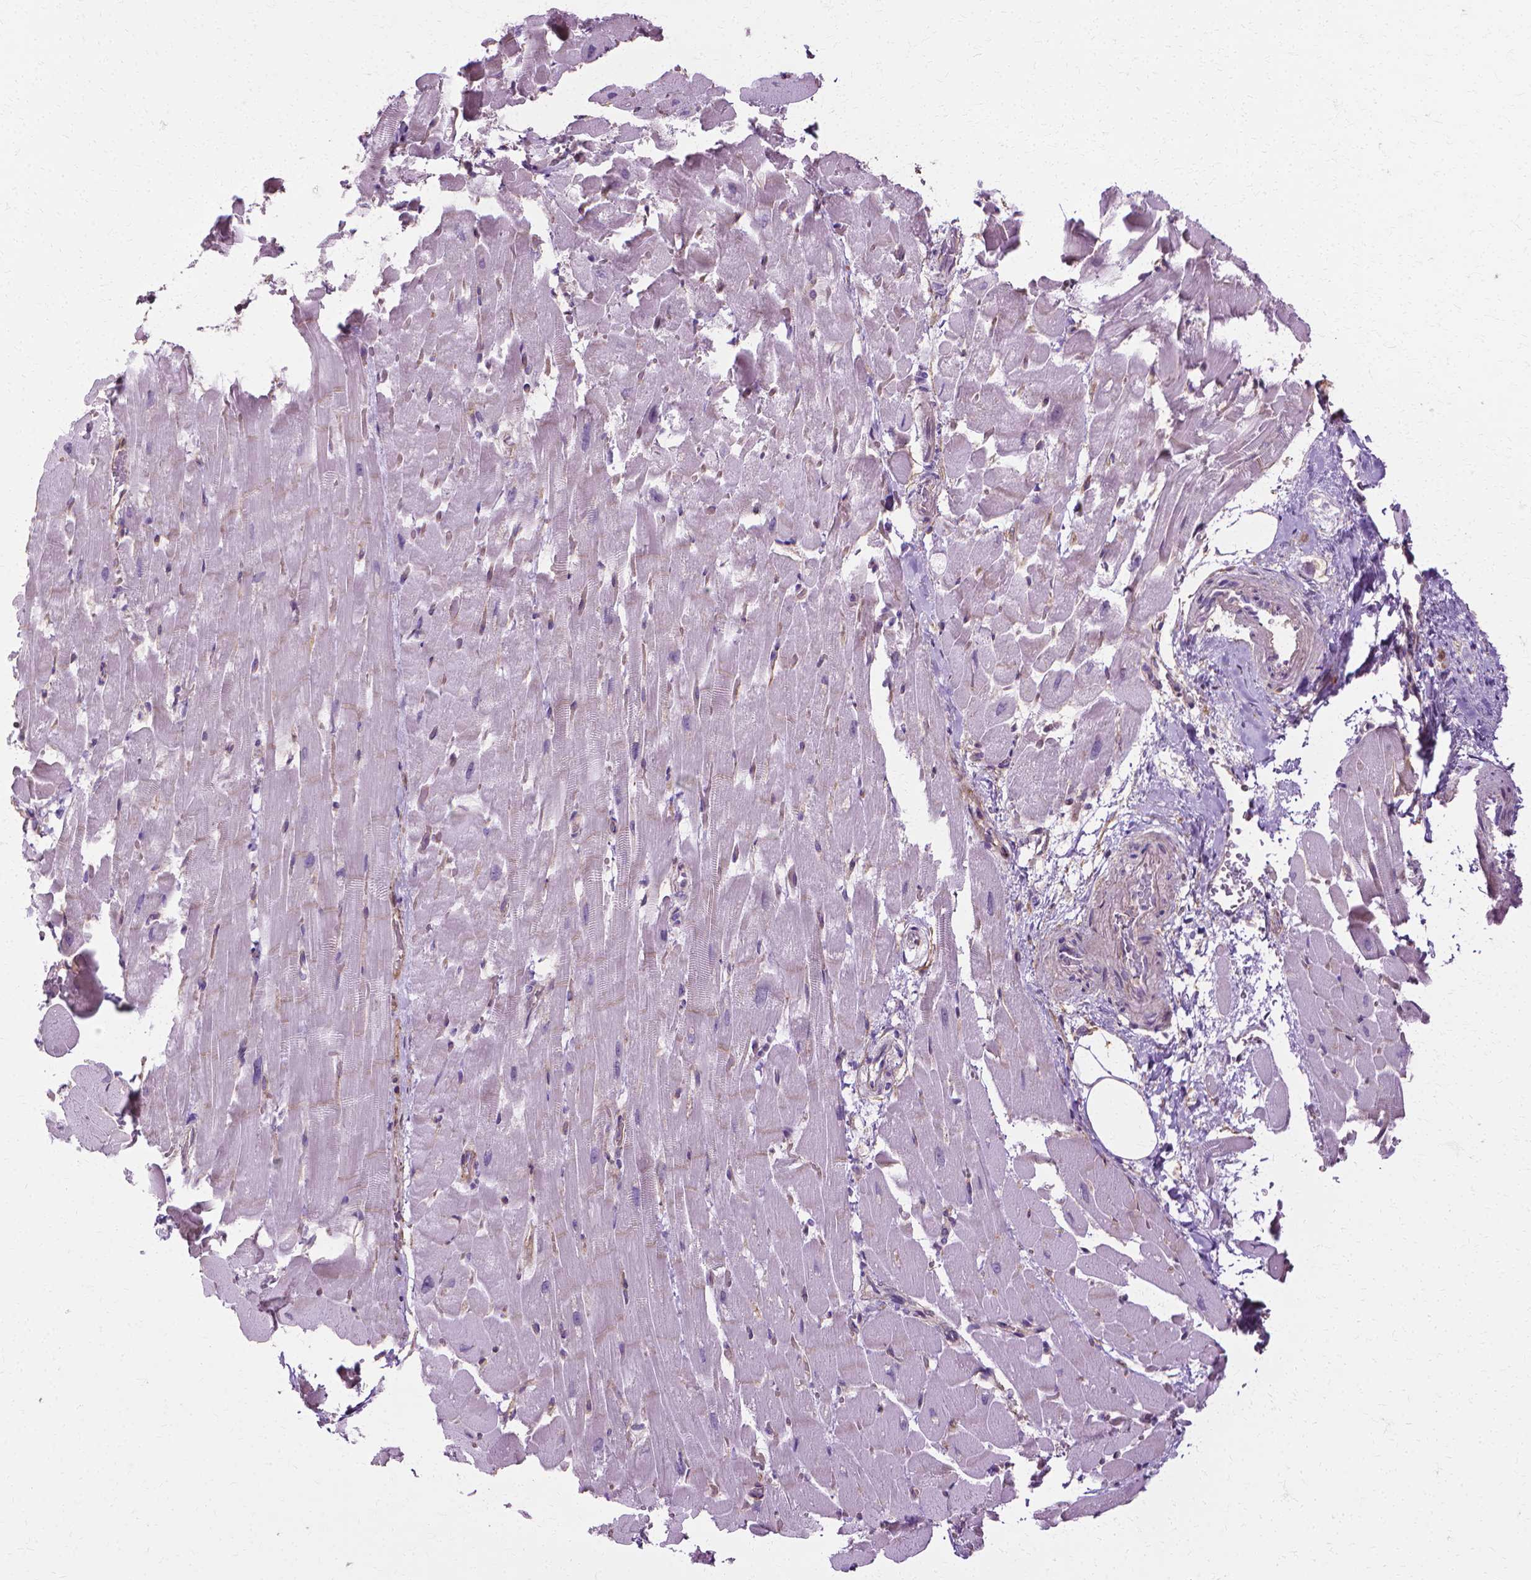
{"staining": {"intensity": "negative", "quantity": "none", "location": "none"}, "tissue": "heart muscle", "cell_type": "Cardiomyocytes", "image_type": "normal", "snomed": [{"axis": "morphology", "description": "Normal tissue, NOS"}, {"axis": "topography", "description": "Heart"}], "caption": "The photomicrograph exhibits no significant staining in cardiomyocytes of heart muscle.", "gene": "CFAP157", "patient": {"sex": "male", "age": 37}}